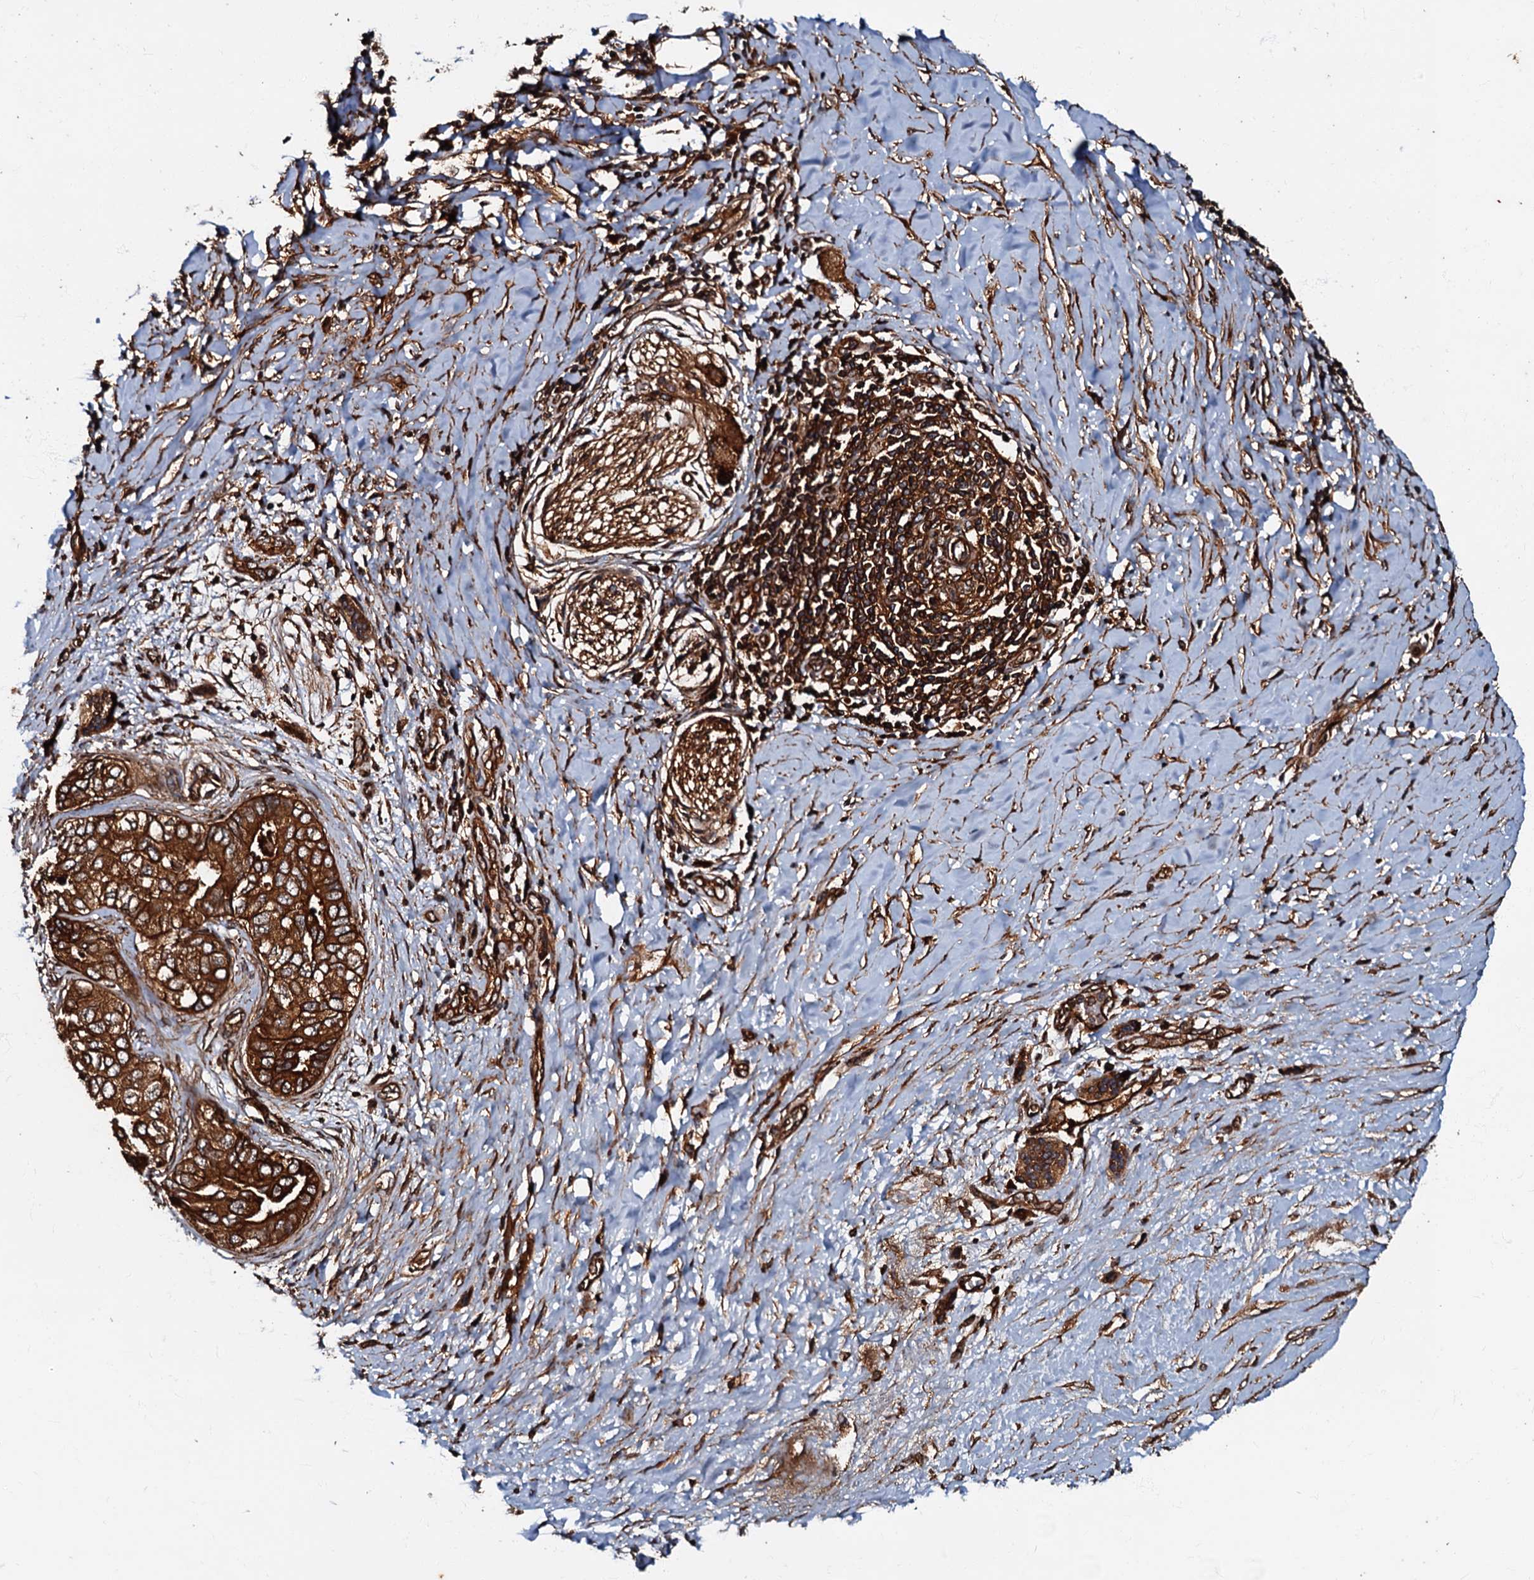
{"staining": {"intensity": "strong", "quantity": ">75%", "location": "cytoplasmic/membranous"}, "tissue": "pancreatic cancer", "cell_type": "Tumor cells", "image_type": "cancer", "snomed": [{"axis": "morphology", "description": "Adenocarcinoma, NOS"}, {"axis": "topography", "description": "Pancreas"}], "caption": "Tumor cells reveal high levels of strong cytoplasmic/membranous expression in approximately >75% of cells in pancreatic cancer (adenocarcinoma).", "gene": "BLOC1S6", "patient": {"sex": "male", "age": 51}}